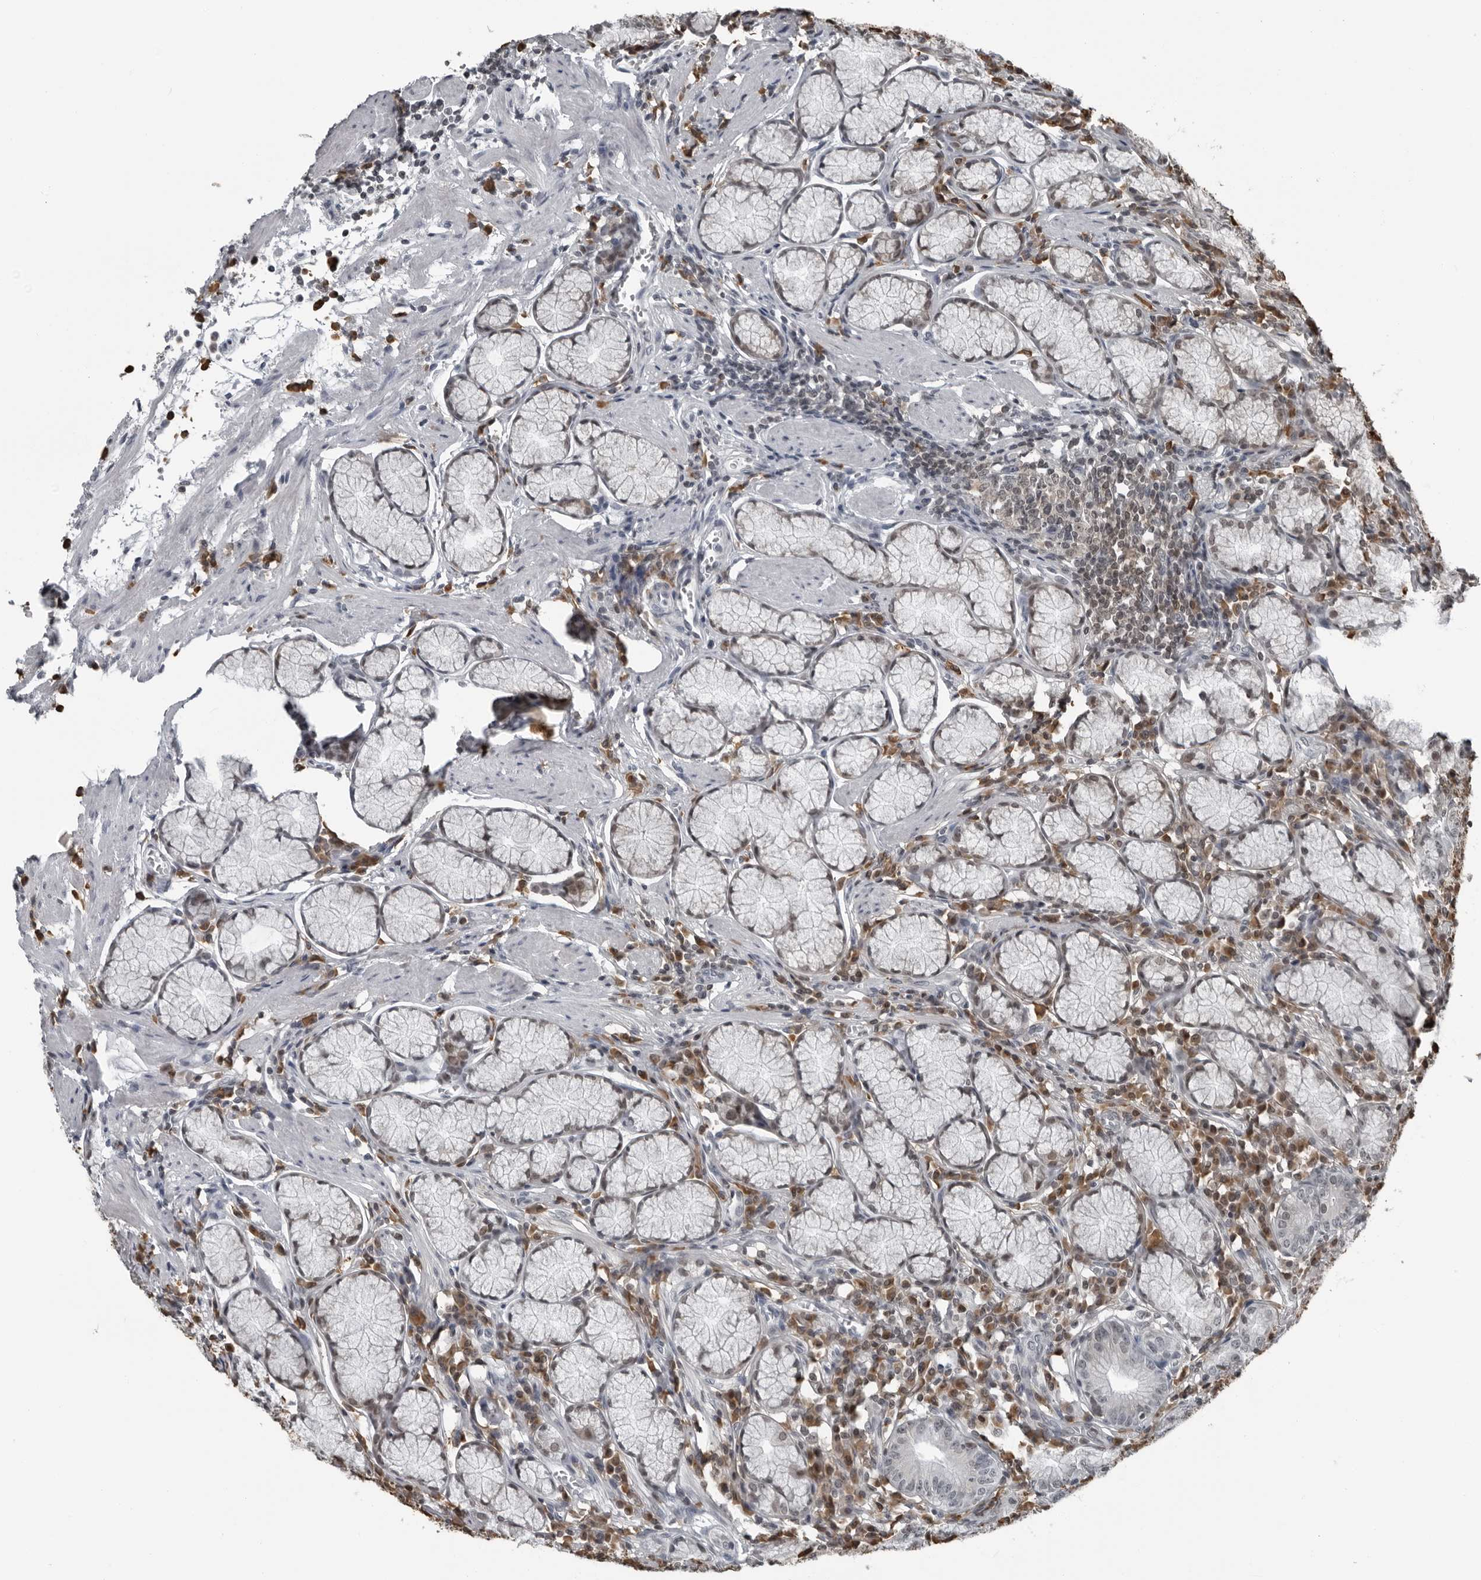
{"staining": {"intensity": "moderate", "quantity": "25%-75%", "location": "cytoplasmic/membranous,nuclear"}, "tissue": "stomach", "cell_type": "Glandular cells", "image_type": "normal", "snomed": [{"axis": "morphology", "description": "Normal tissue, NOS"}, {"axis": "topography", "description": "Stomach"}], "caption": "Approximately 25%-75% of glandular cells in benign stomach display moderate cytoplasmic/membranous,nuclear protein positivity as visualized by brown immunohistochemical staining.", "gene": "RTCA", "patient": {"sex": "male", "age": 55}}